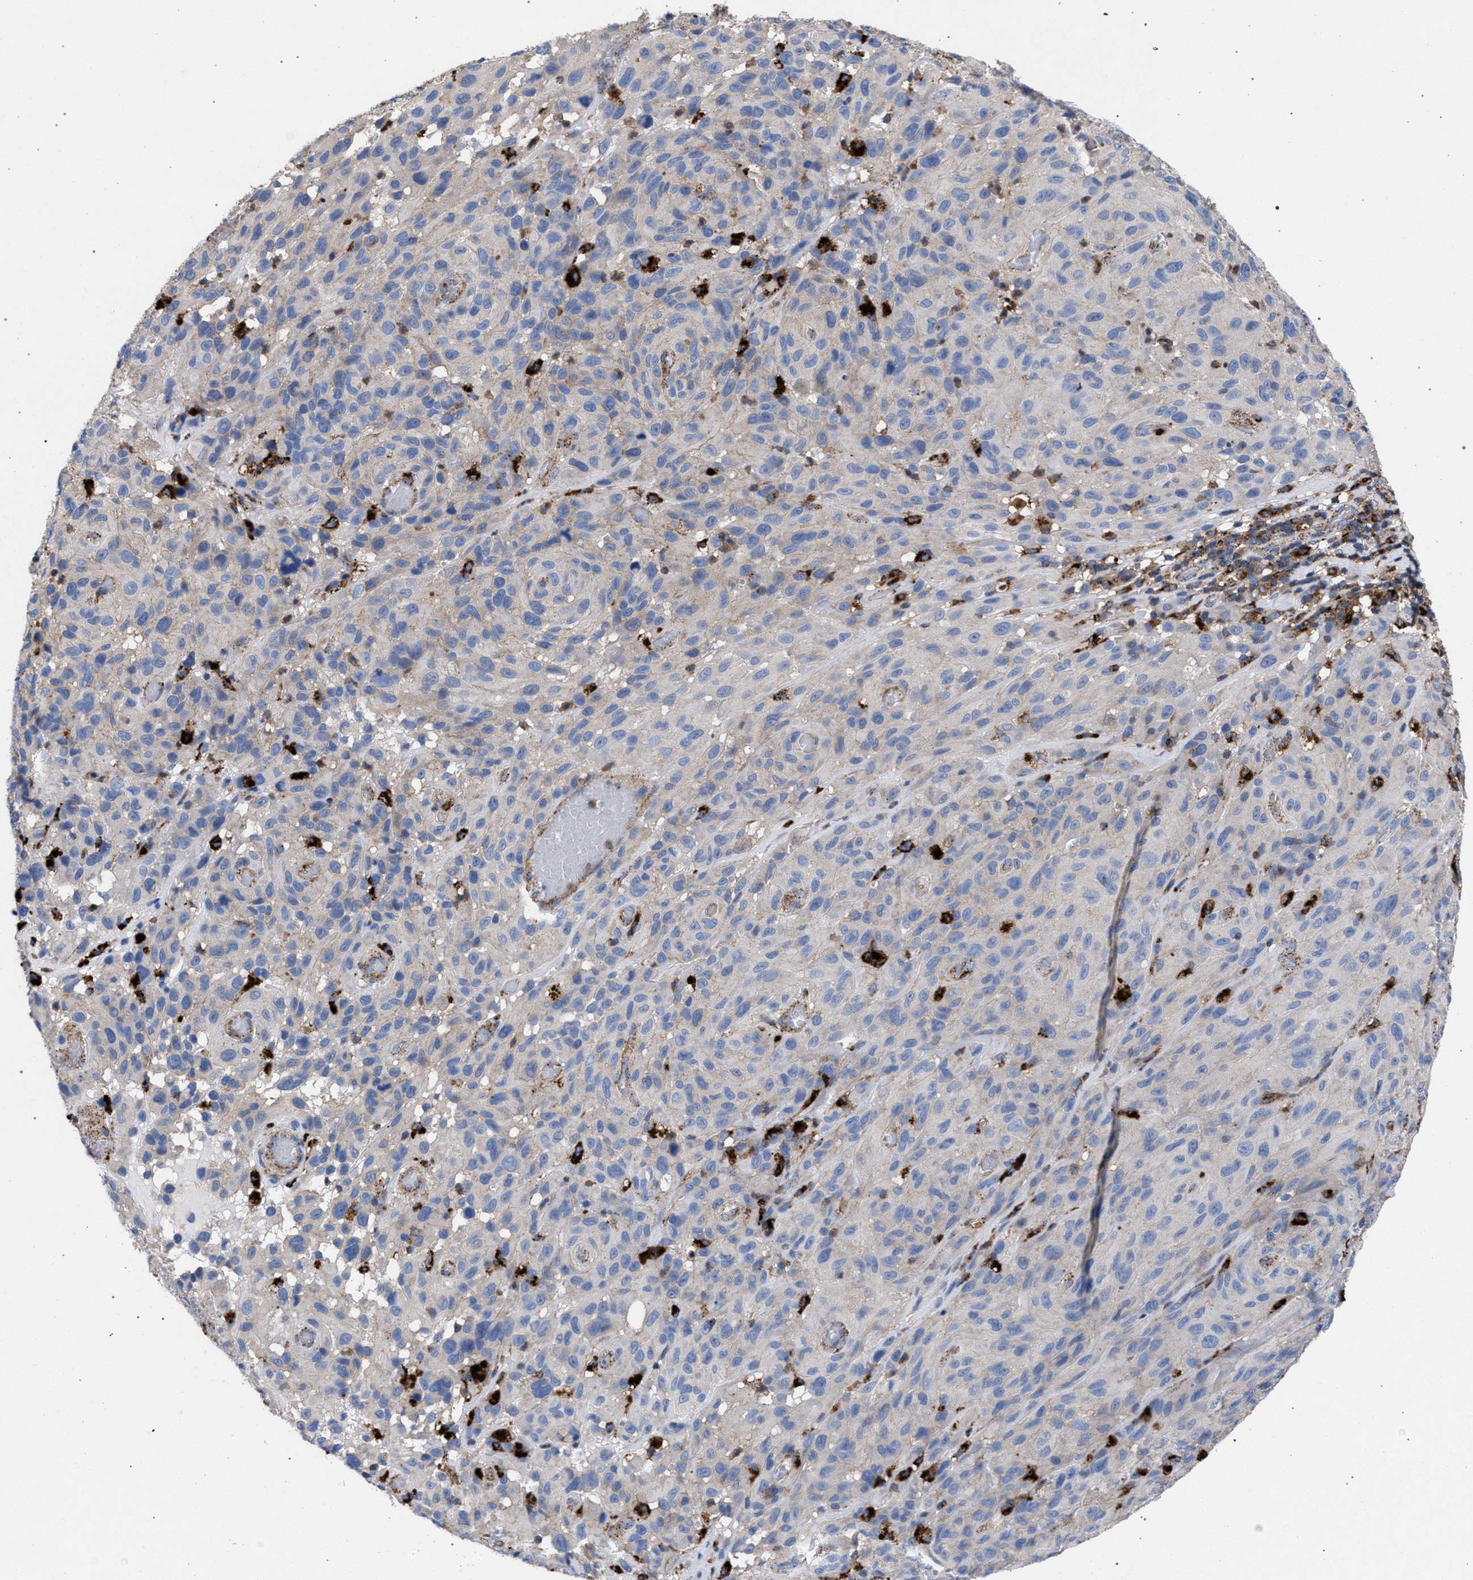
{"staining": {"intensity": "negative", "quantity": "none", "location": "none"}, "tissue": "melanoma", "cell_type": "Tumor cells", "image_type": "cancer", "snomed": [{"axis": "morphology", "description": "Malignant melanoma, NOS"}, {"axis": "topography", "description": "Skin"}], "caption": "Immunohistochemistry micrograph of malignant melanoma stained for a protein (brown), which demonstrates no expression in tumor cells.", "gene": "PPT1", "patient": {"sex": "male", "age": 66}}